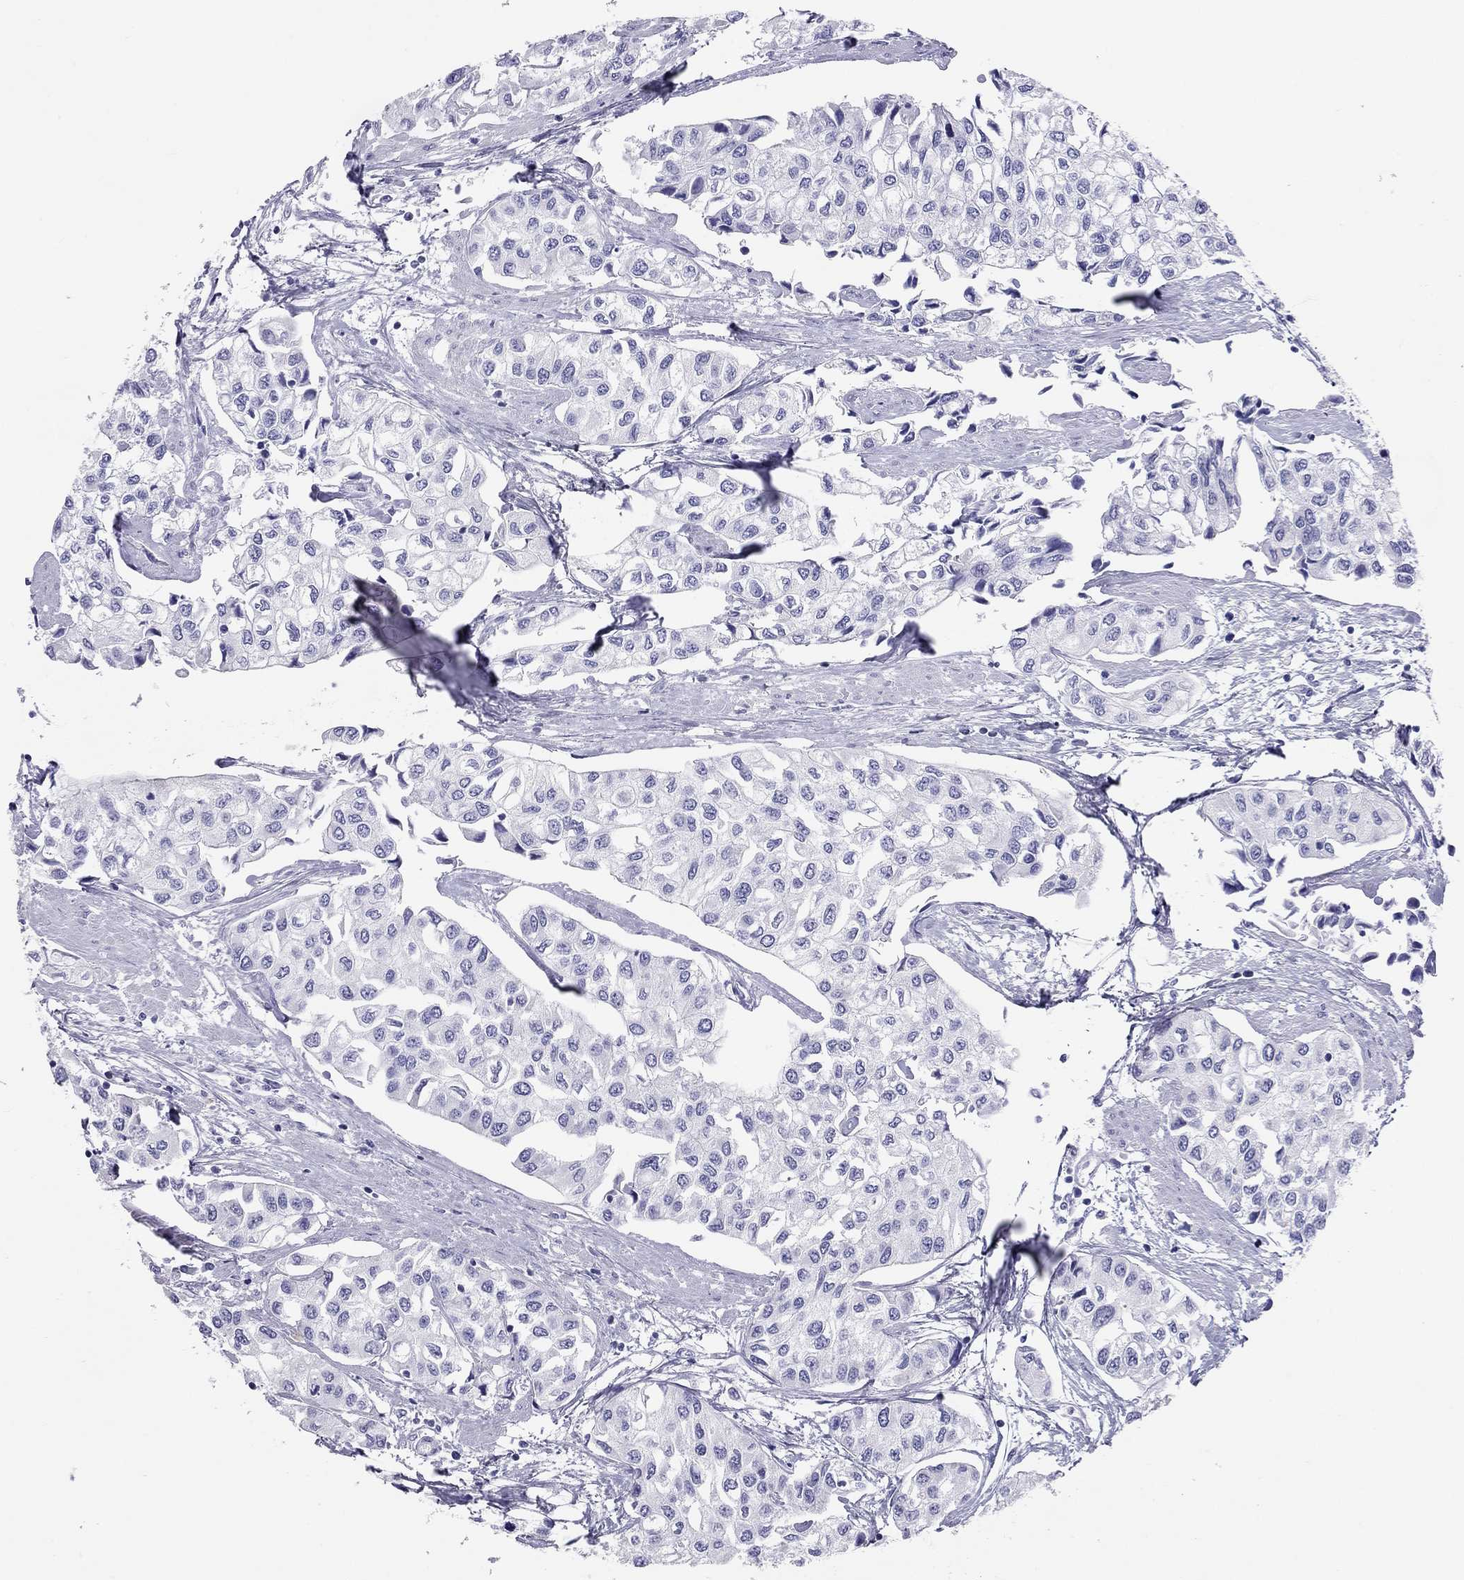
{"staining": {"intensity": "negative", "quantity": "none", "location": "none"}, "tissue": "urothelial cancer", "cell_type": "Tumor cells", "image_type": "cancer", "snomed": [{"axis": "morphology", "description": "Urothelial carcinoma, High grade"}, {"axis": "topography", "description": "Urinary bladder"}], "caption": "Immunohistochemistry (IHC) image of neoplastic tissue: human urothelial cancer stained with DAB exhibits no significant protein positivity in tumor cells.", "gene": "DPY19L2", "patient": {"sex": "male", "age": 73}}